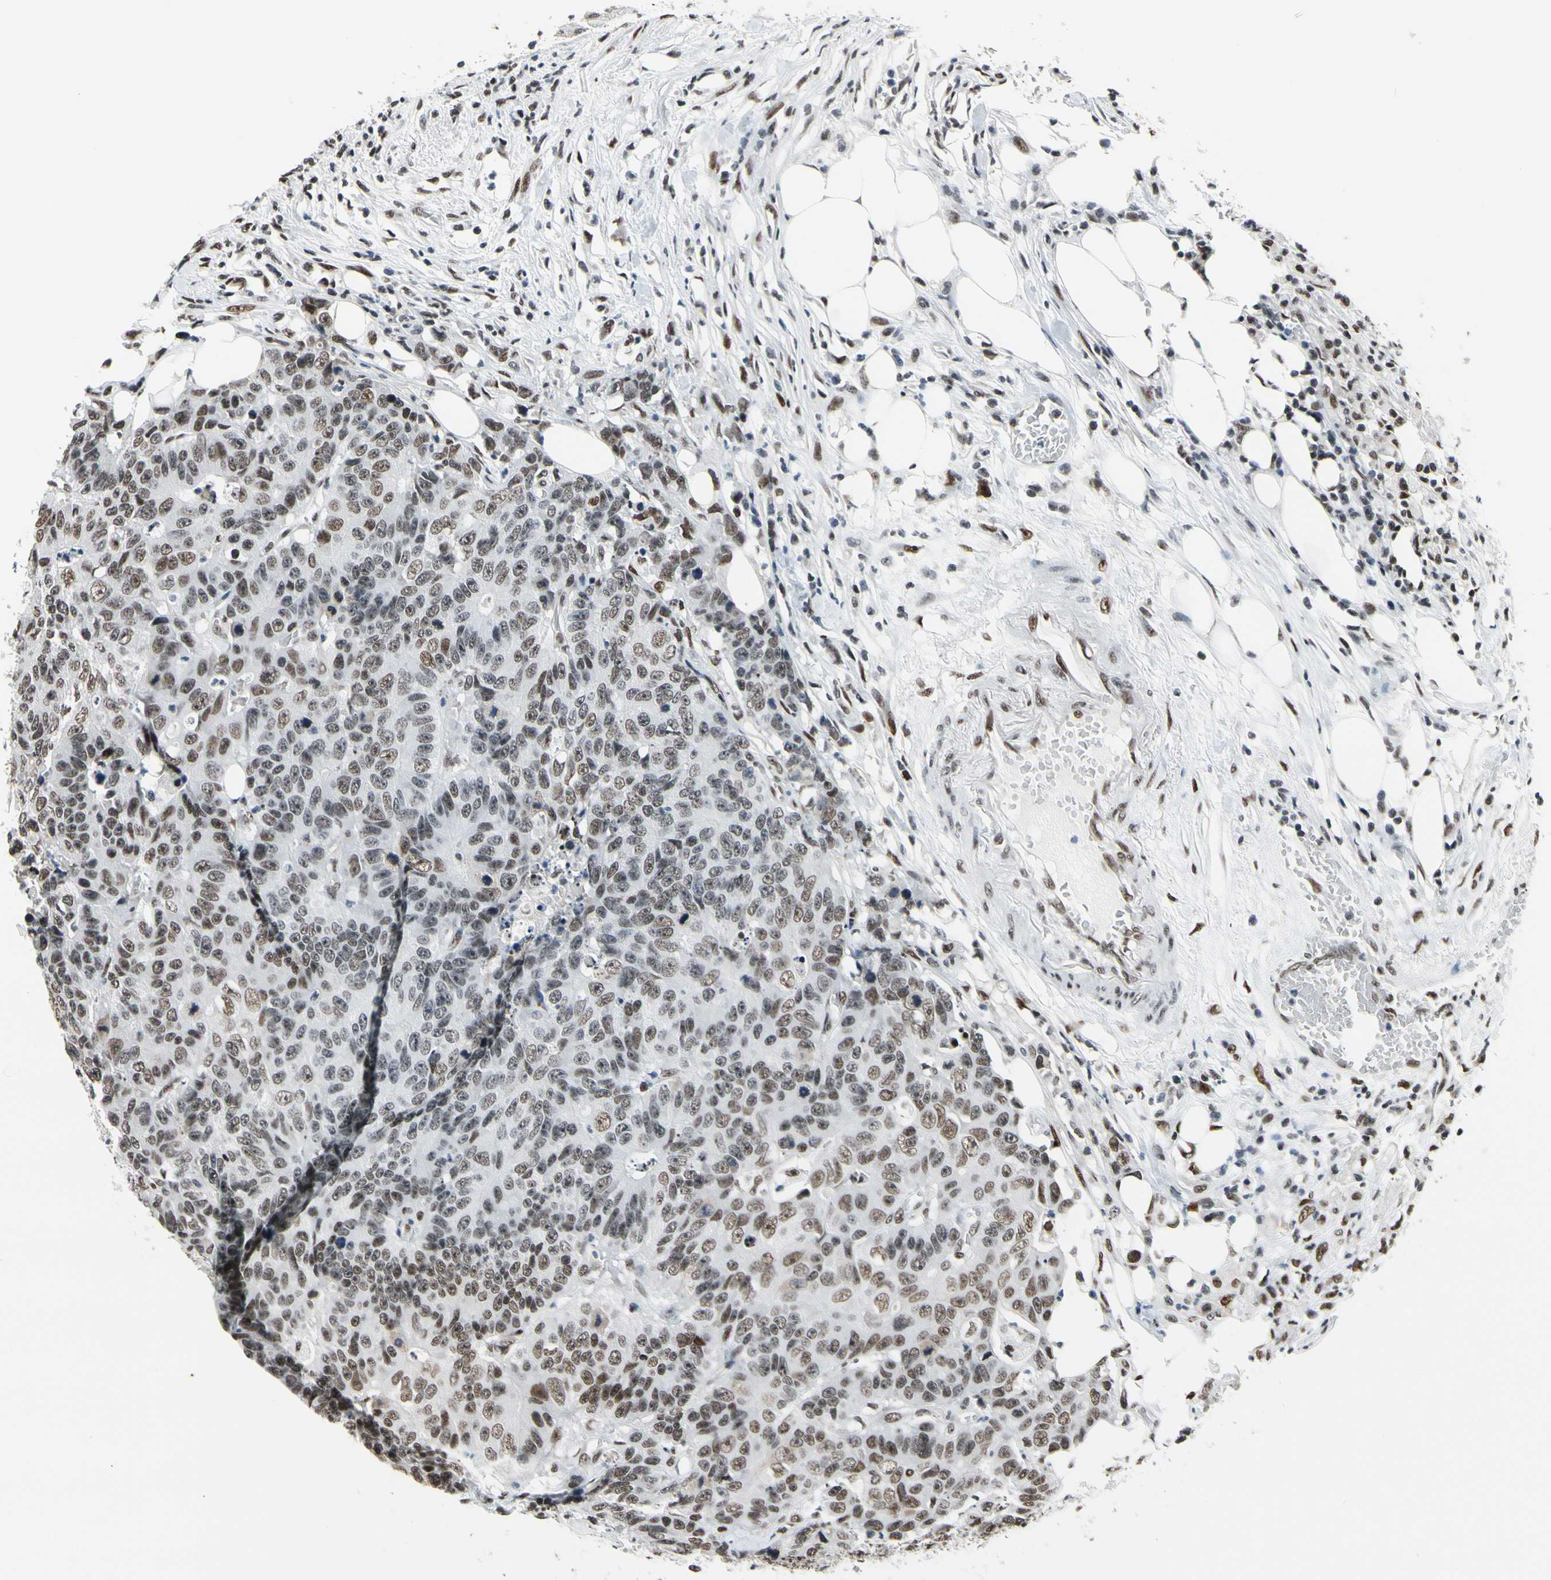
{"staining": {"intensity": "moderate", "quantity": ">75%", "location": "nuclear"}, "tissue": "colorectal cancer", "cell_type": "Tumor cells", "image_type": "cancer", "snomed": [{"axis": "morphology", "description": "Adenocarcinoma, NOS"}, {"axis": "topography", "description": "Colon"}], "caption": "Brown immunohistochemical staining in colorectal cancer reveals moderate nuclear staining in about >75% of tumor cells.", "gene": "RECQL", "patient": {"sex": "female", "age": 86}}